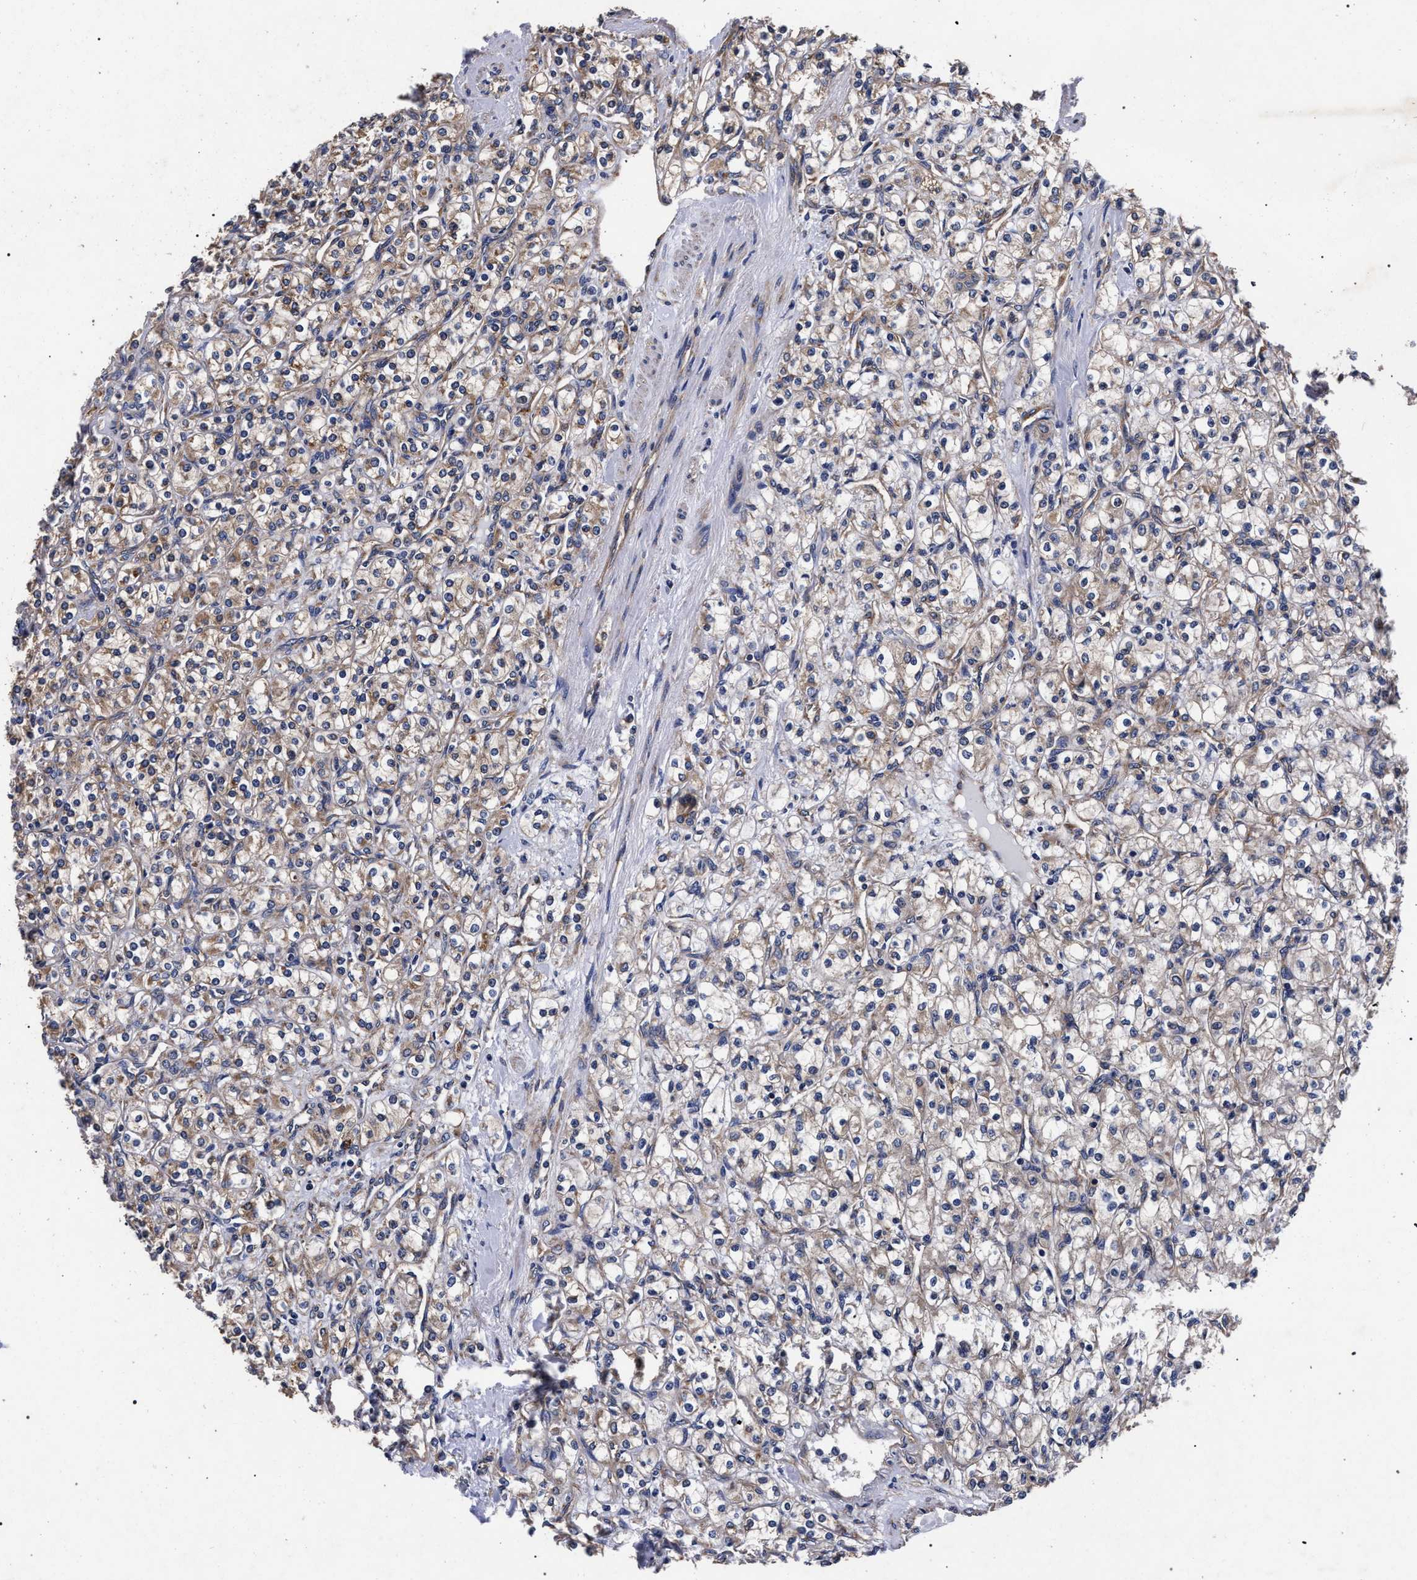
{"staining": {"intensity": "weak", "quantity": ">75%", "location": "cytoplasmic/membranous"}, "tissue": "renal cancer", "cell_type": "Tumor cells", "image_type": "cancer", "snomed": [{"axis": "morphology", "description": "Adenocarcinoma, NOS"}, {"axis": "topography", "description": "Kidney"}], "caption": "An image of human renal adenocarcinoma stained for a protein exhibits weak cytoplasmic/membranous brown staining in tumor cells.", "gene": "CFAP95", "patient": {"sex": "male", "age": 77}}